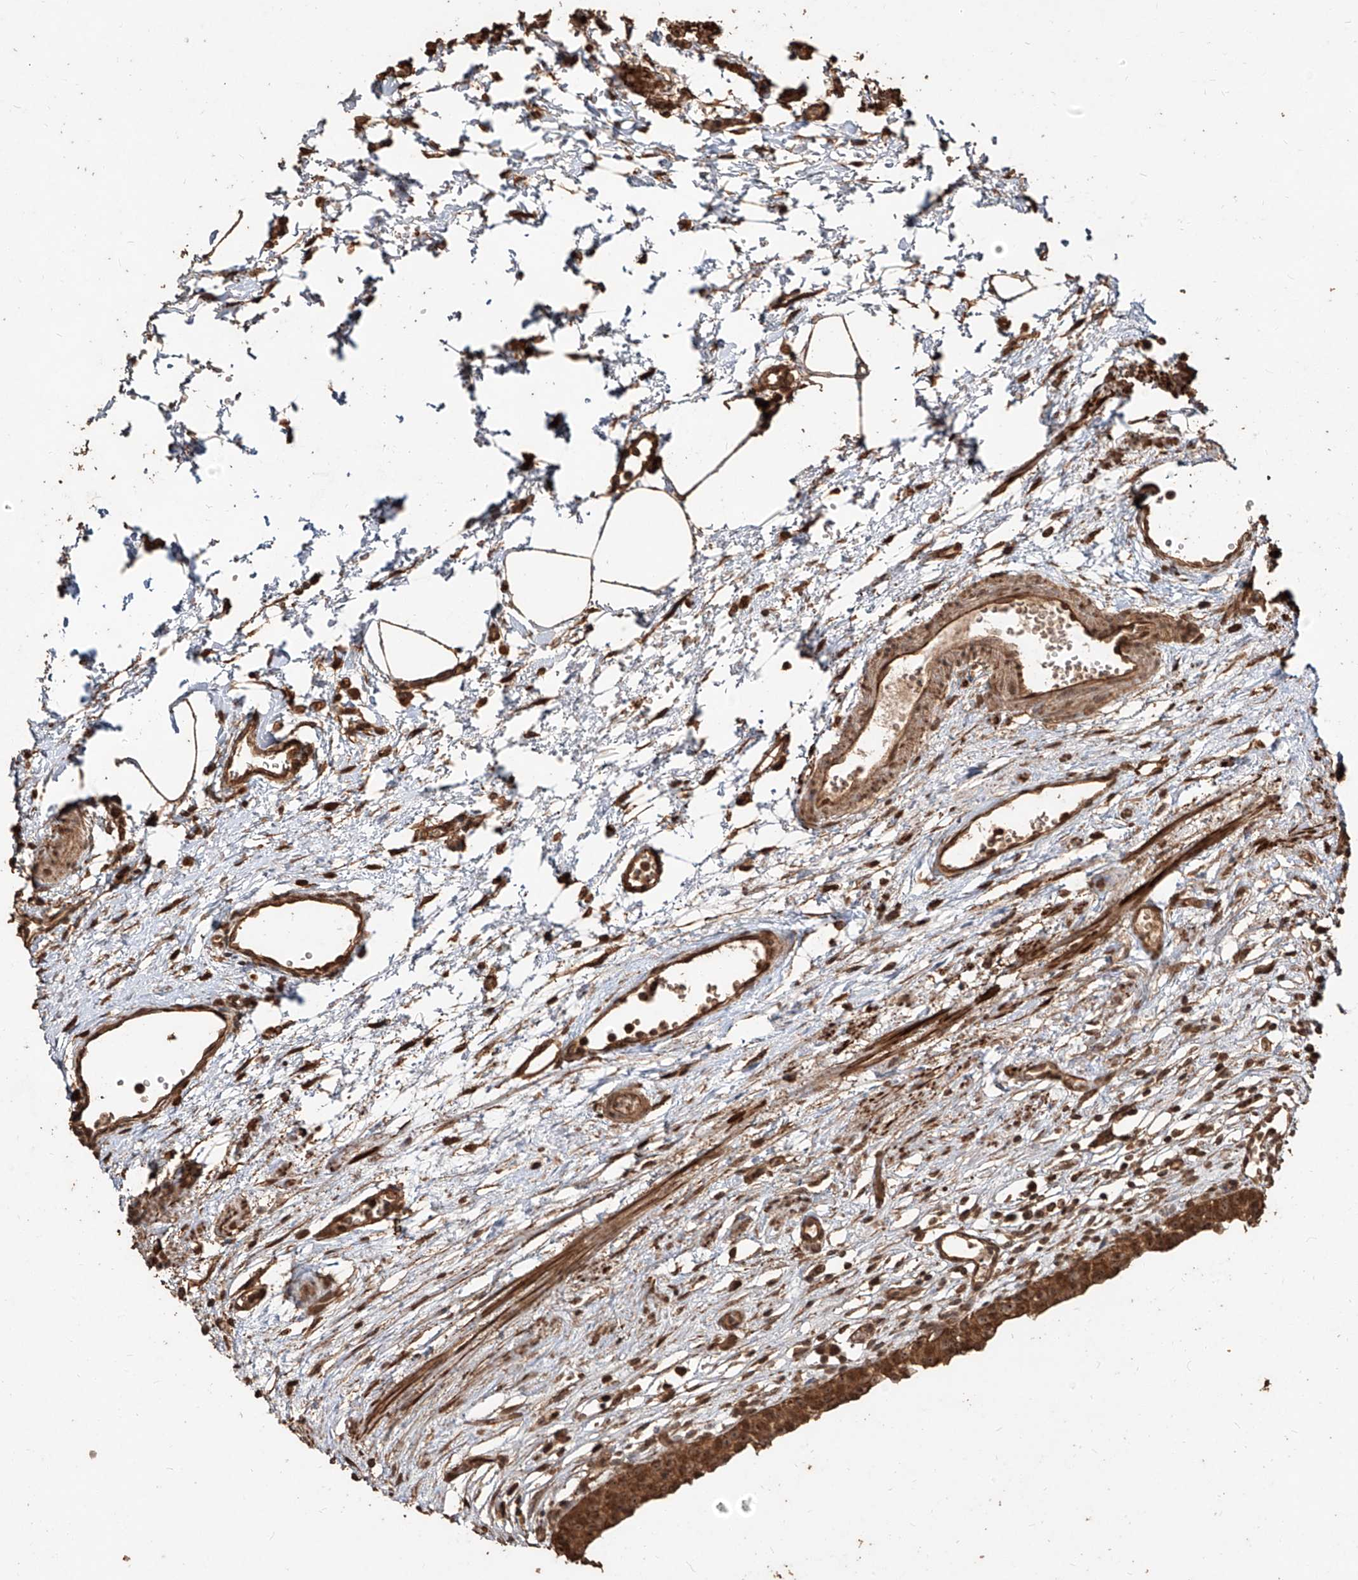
{"staining": {"intensity": "strong", "quantity": ">75%", "location": "cytoplasmic/membranous,nuclear"}, "tissue": "urinary bladder", "cell_type": "Urothelial cells", "image_type": "normal", "snomed": [{"axis": "morphology", "description": "Normal tissue, NOS"}, {"axis": "morphology", "description": "Urothelial carcinoma, High grade"}, {"axis": "topography", "description": "Urinary bladder"}], "caption": "Strong cytoplasmic/membranous,nuclear expression for a protein is seen in approximately >75% of urothelial cells of benign urinary bladder using immunohistochemistry.", "gene": "ZNF660", "patient": {"sex": "female", "age": 60}}